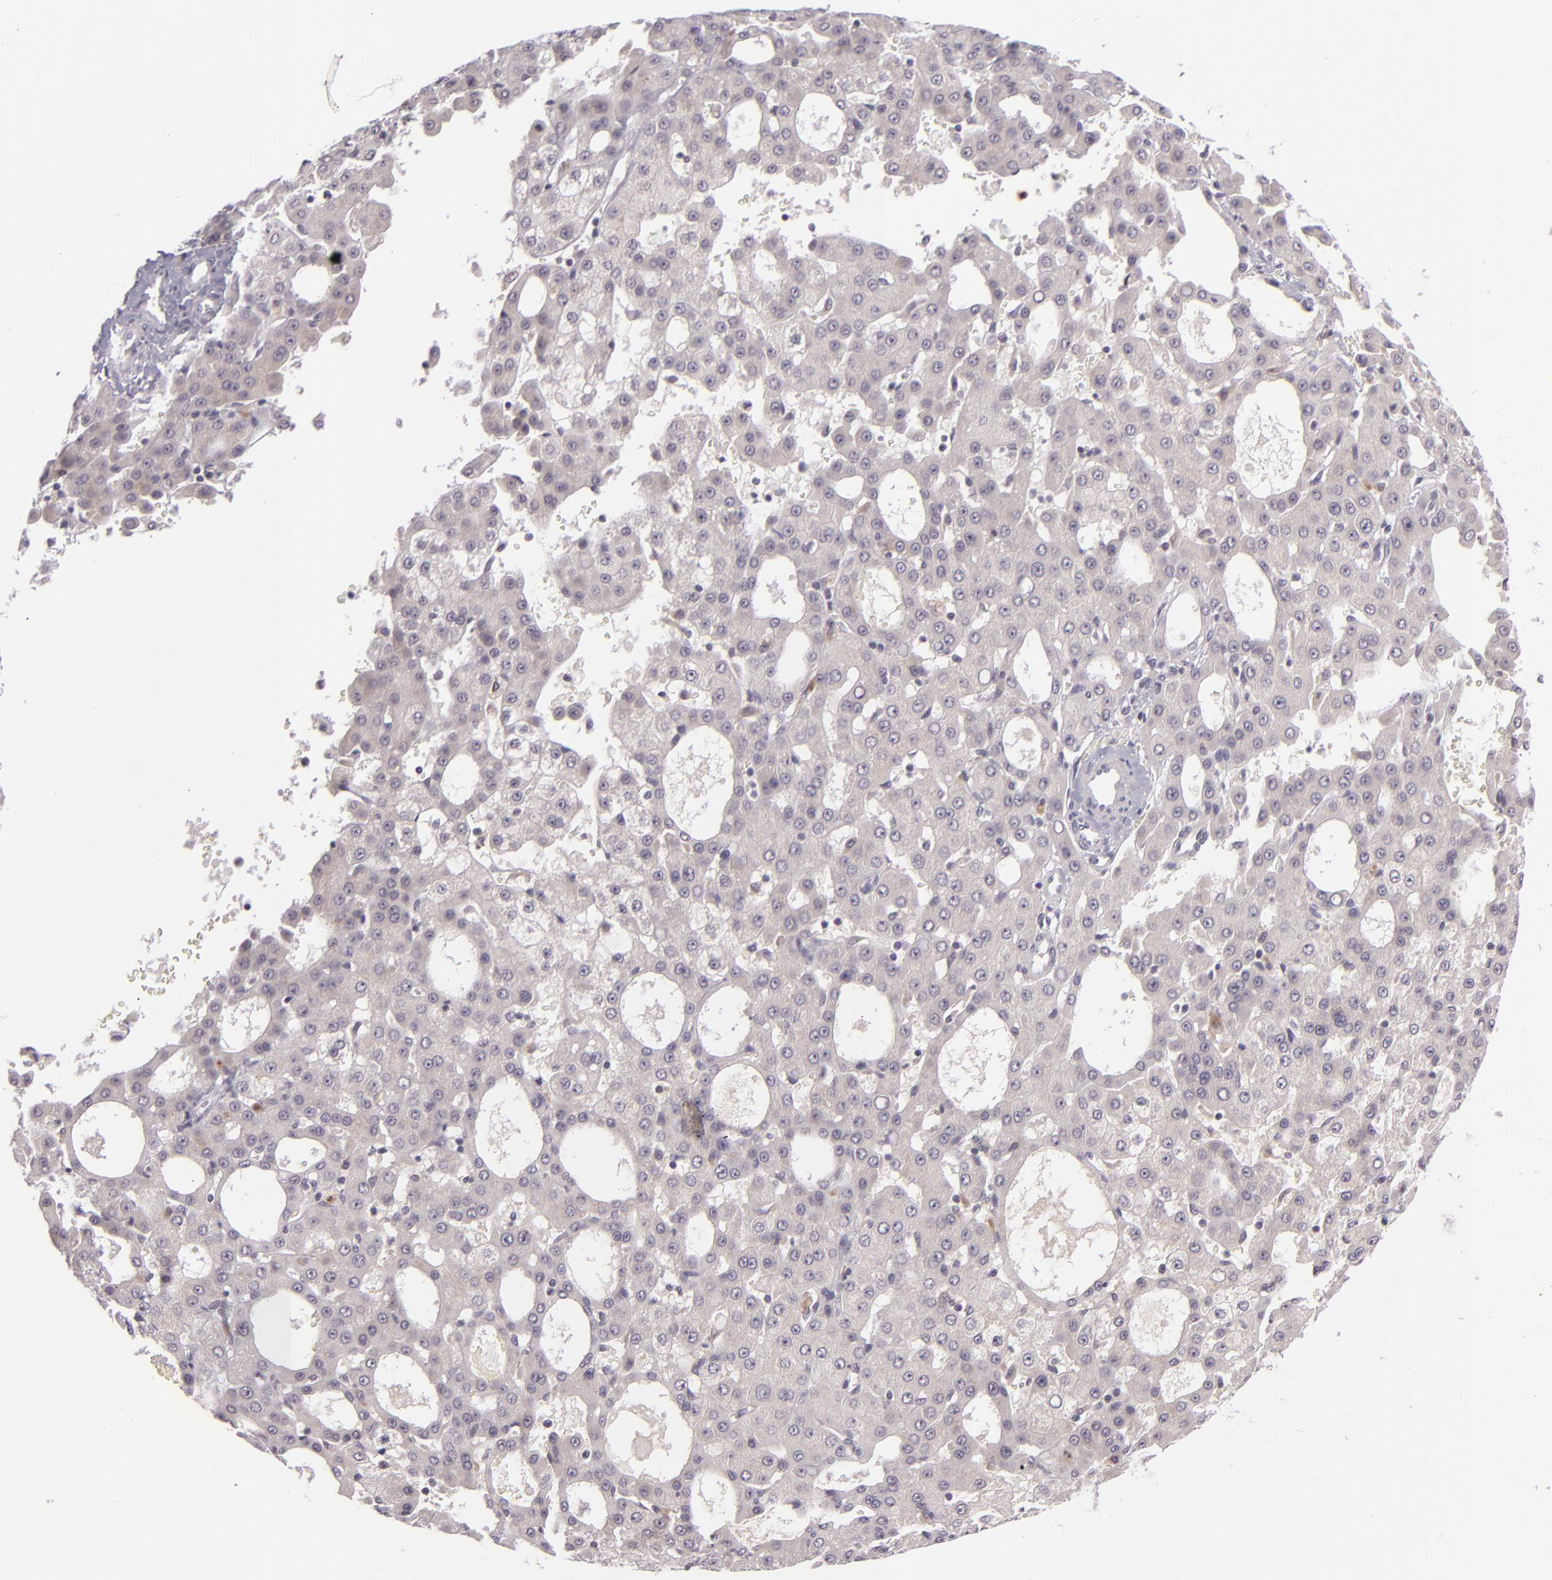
{"staining": {"intensity": "negative", "quantity": "none", "location": "none"}, "tissue": "liver cancer", "cell_type": "Tumor cells", "image_type": "cancer", "snomed": [{"axis": "morphology", "description": "Carcinoma, Hepatocellular, NOS"}, {"axis": "topography", "description": "Liver"}], "caption": "This is an immunohistochemistry photomicrograph of liver cancer (hepatocellular carcinoma). There is no staining in tumor cells.", "gene": "DAG1", "patient": {"sex": "male", "age": 47}}